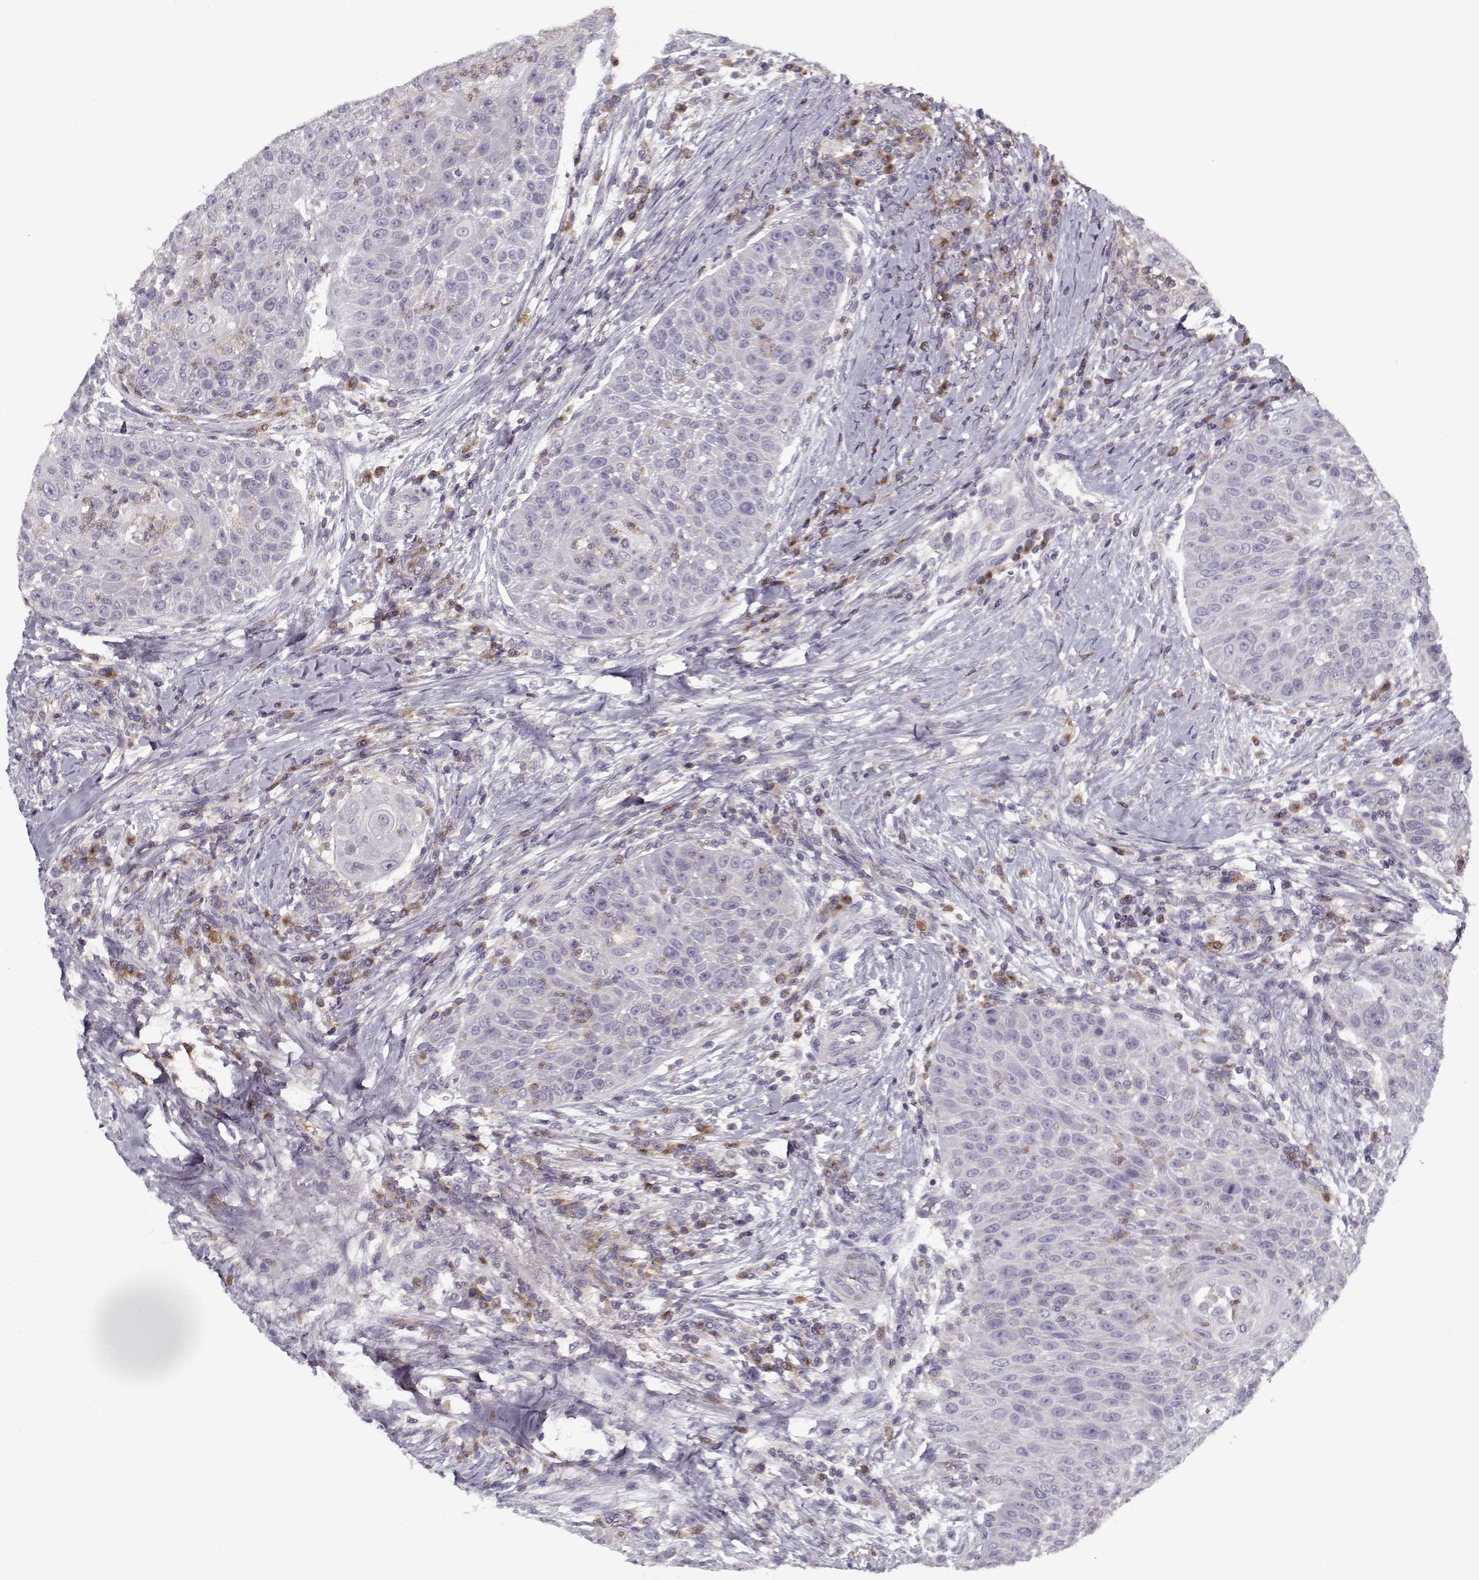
{"staining": {"intensity": "negative", "quantity": "none", "location": "none"}, "tissue": "head and neck cancer", "cell_type": "Tumor cells", "image_type": "cancer", "snomed": [{"axis": "morphology", "description": "Squamous cell carcinoma, NOS"}, {"axis": "topography", "description": "Head-Neck"}], "caption": "This is an immunohistochemistry (IHC) image of human head and neck cancer (squamous cell carcinoma). There is no positivity in tumor cells.", "gene": "UNC13D", "patient": {"sex": "male", "age": 69}}